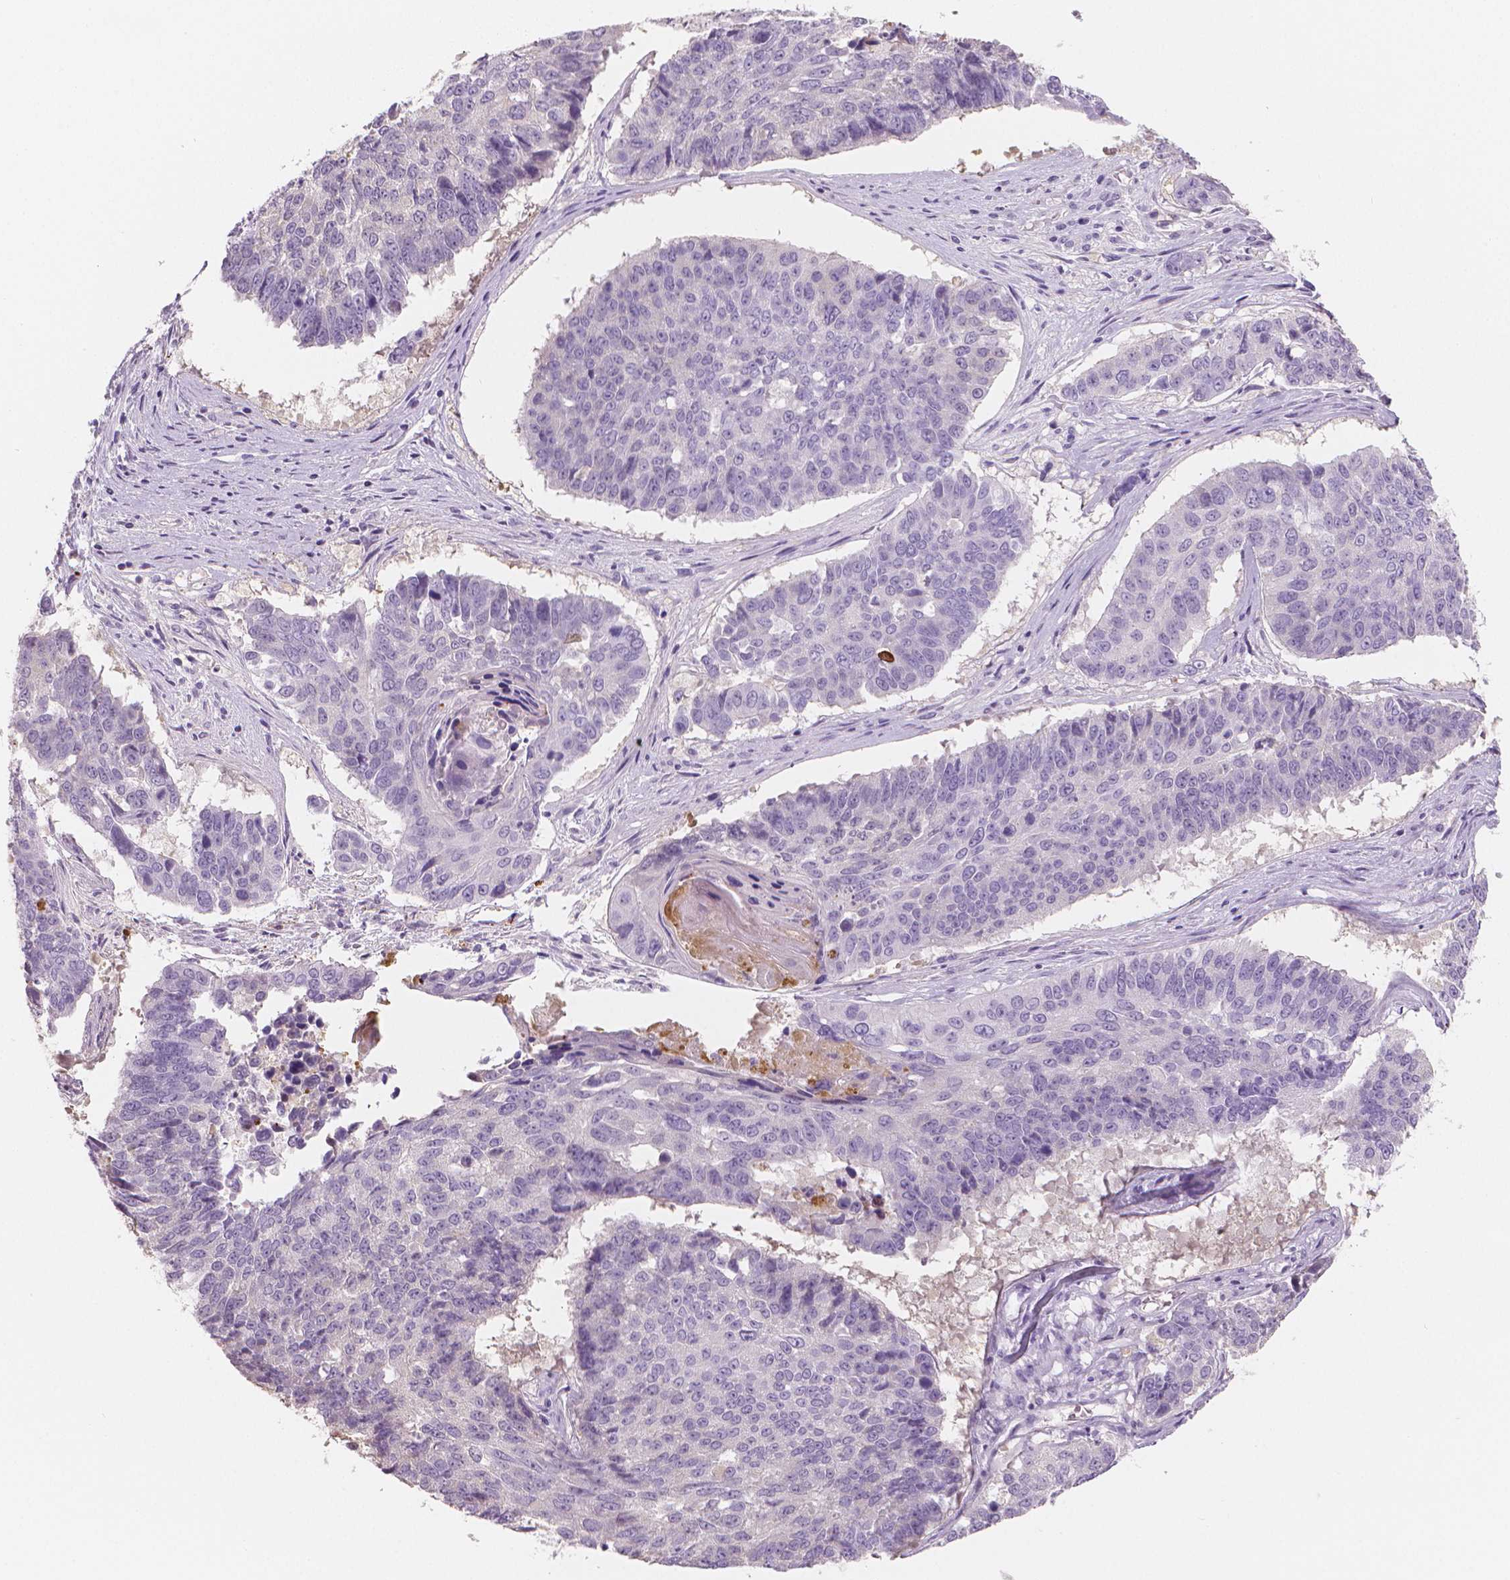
{"staining": {"intensity": "negative", "quantity": "none", "location": "none"}, "tissue": "lung cancer", "cell_type": "Tumor cells", "image_type": "cancer", "snomed": [{"axis": "morphology", "description": "Squamous cell carcinoma, NOS"}, {"axis": "topography", "description": "Lung"}], "caption": "DAB immunohistochemical staining of human squamous cell carcinoma (lung) demonstrates no significant expression in tumor cells. The staining is performed using DAB (3,3'-diaminobenzidine) brown chromogen with nuclei counter-stained in using hematoxylin.", "gene": "APOA4", "patient": {"sex": "male", "age": 73}}